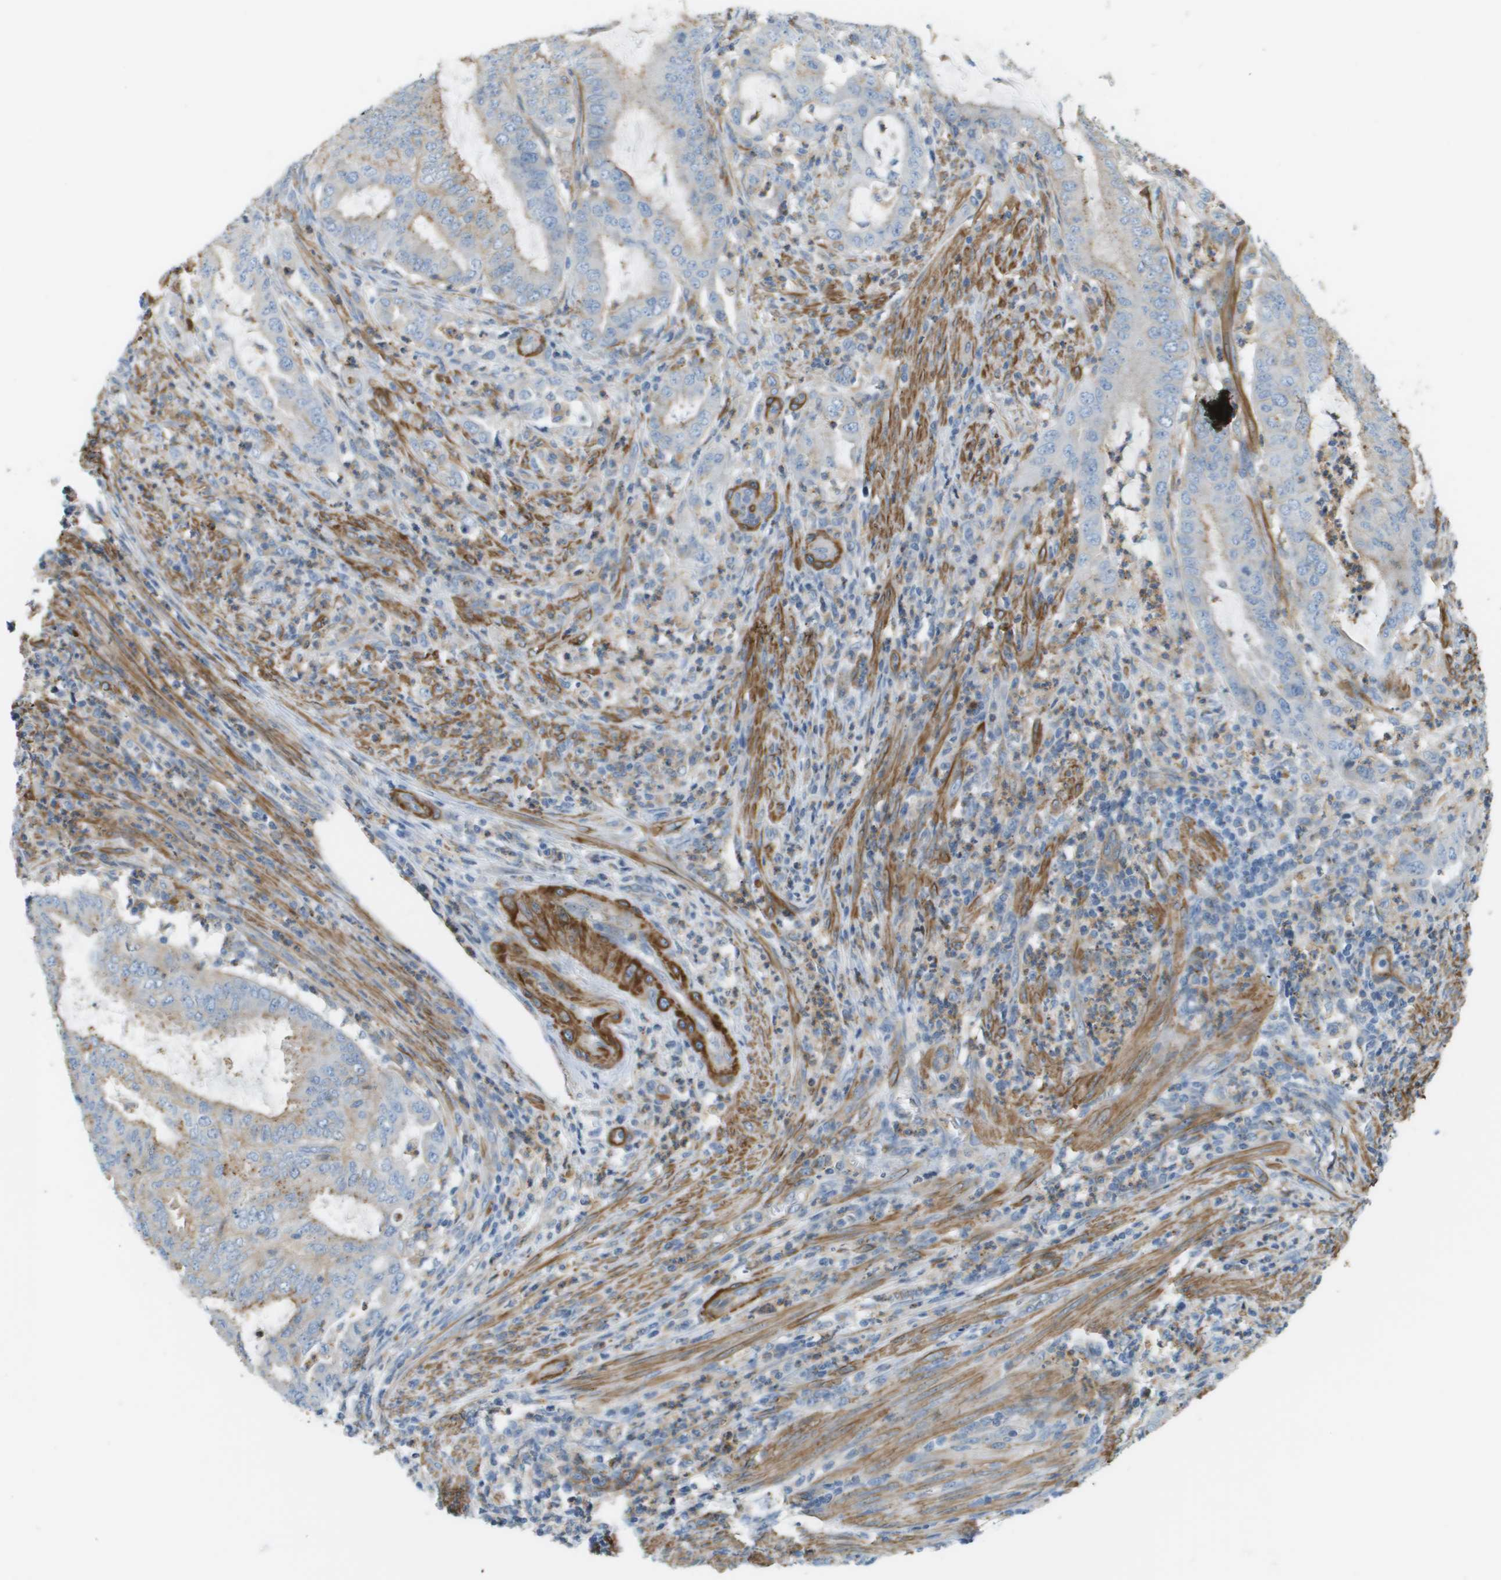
{"staining": {"intensity": "weak", "quantity": "<25%", "location": "cytoplasmic/membranous"}, "tissue": "endometrial cancer", "cell_type": "Tumor cells", "image_type": "cancer", "snomed": [{"axis": "morphology", "description": "Adenocarcinoma, NOS"}, {"axis": "topography", "description": "Endometrium"}], "caption": "Endometrial cancer (adenocarcinoma) was stained to show a protein in brown. There is no significant staining in tumor cells. (Immunohistochemistry, brightfield microscopy, high magnification).", "gene": "MYH11", "patient": {"sex": "female", "age": 70}}